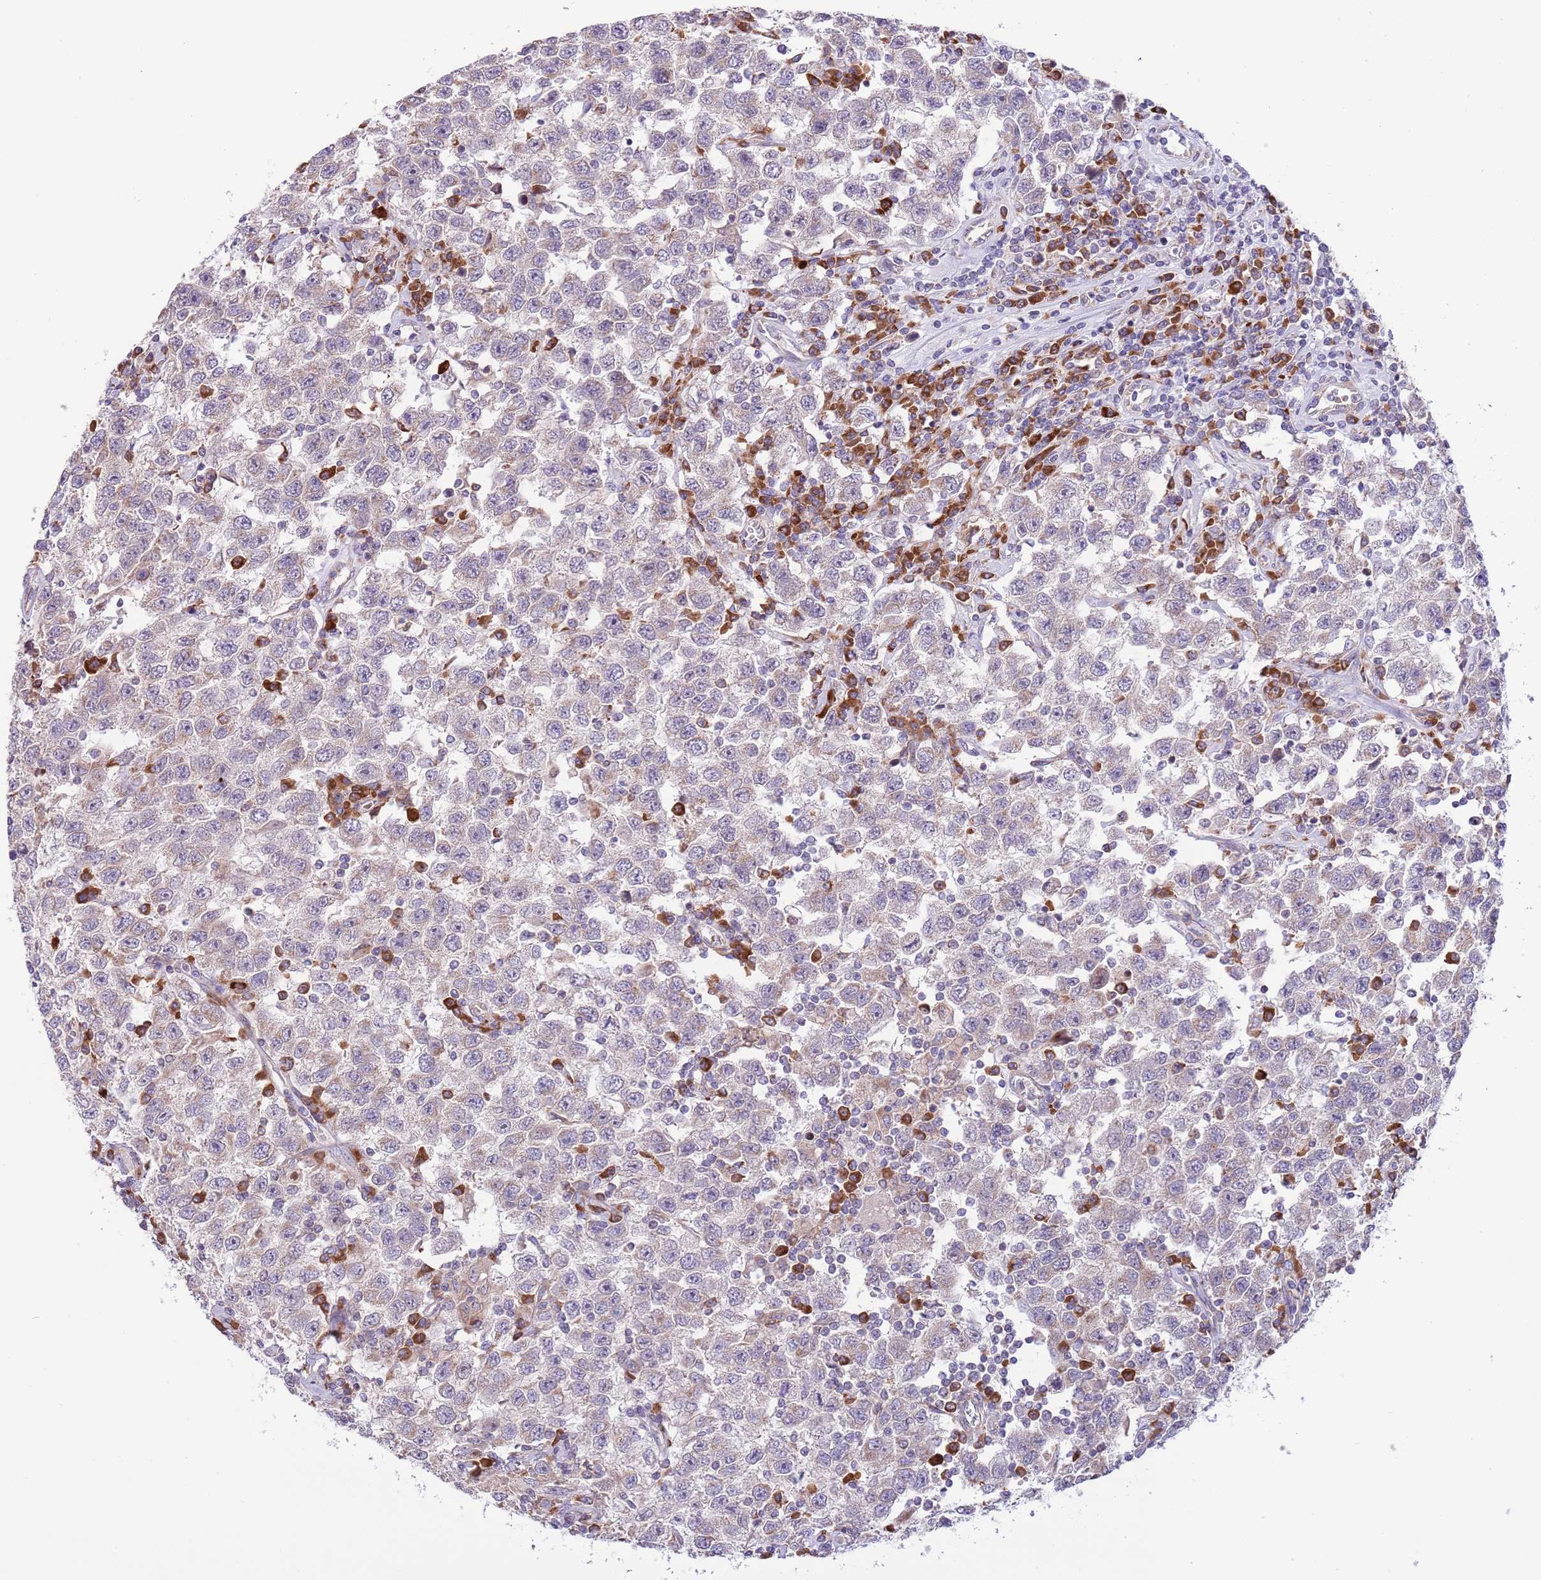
{"staining": {"intensity": "negative", "quantity": "none", "location": "none"}, "tissue": "testis cancer", "cell_type": "Tumor cells", "image_type": "cancer", "snomed": [{"axis": "morphology", "description": "Seminoma, NOS"}, {"axis": "topography", "description": "Testis"}], "caption": "High power microscopy micrograph of an immunohistochemistry micrograph of testis cancer (seminoma), revealing no significant positivity in tumor cells. Brightfield microscopy of immunohistochemistry (IHC) stained with DAB (brown) and hematoxylin (blue), captured at high magnification.", "gene": "DAND5", "patient": {"sex": "male", "age": 41}}